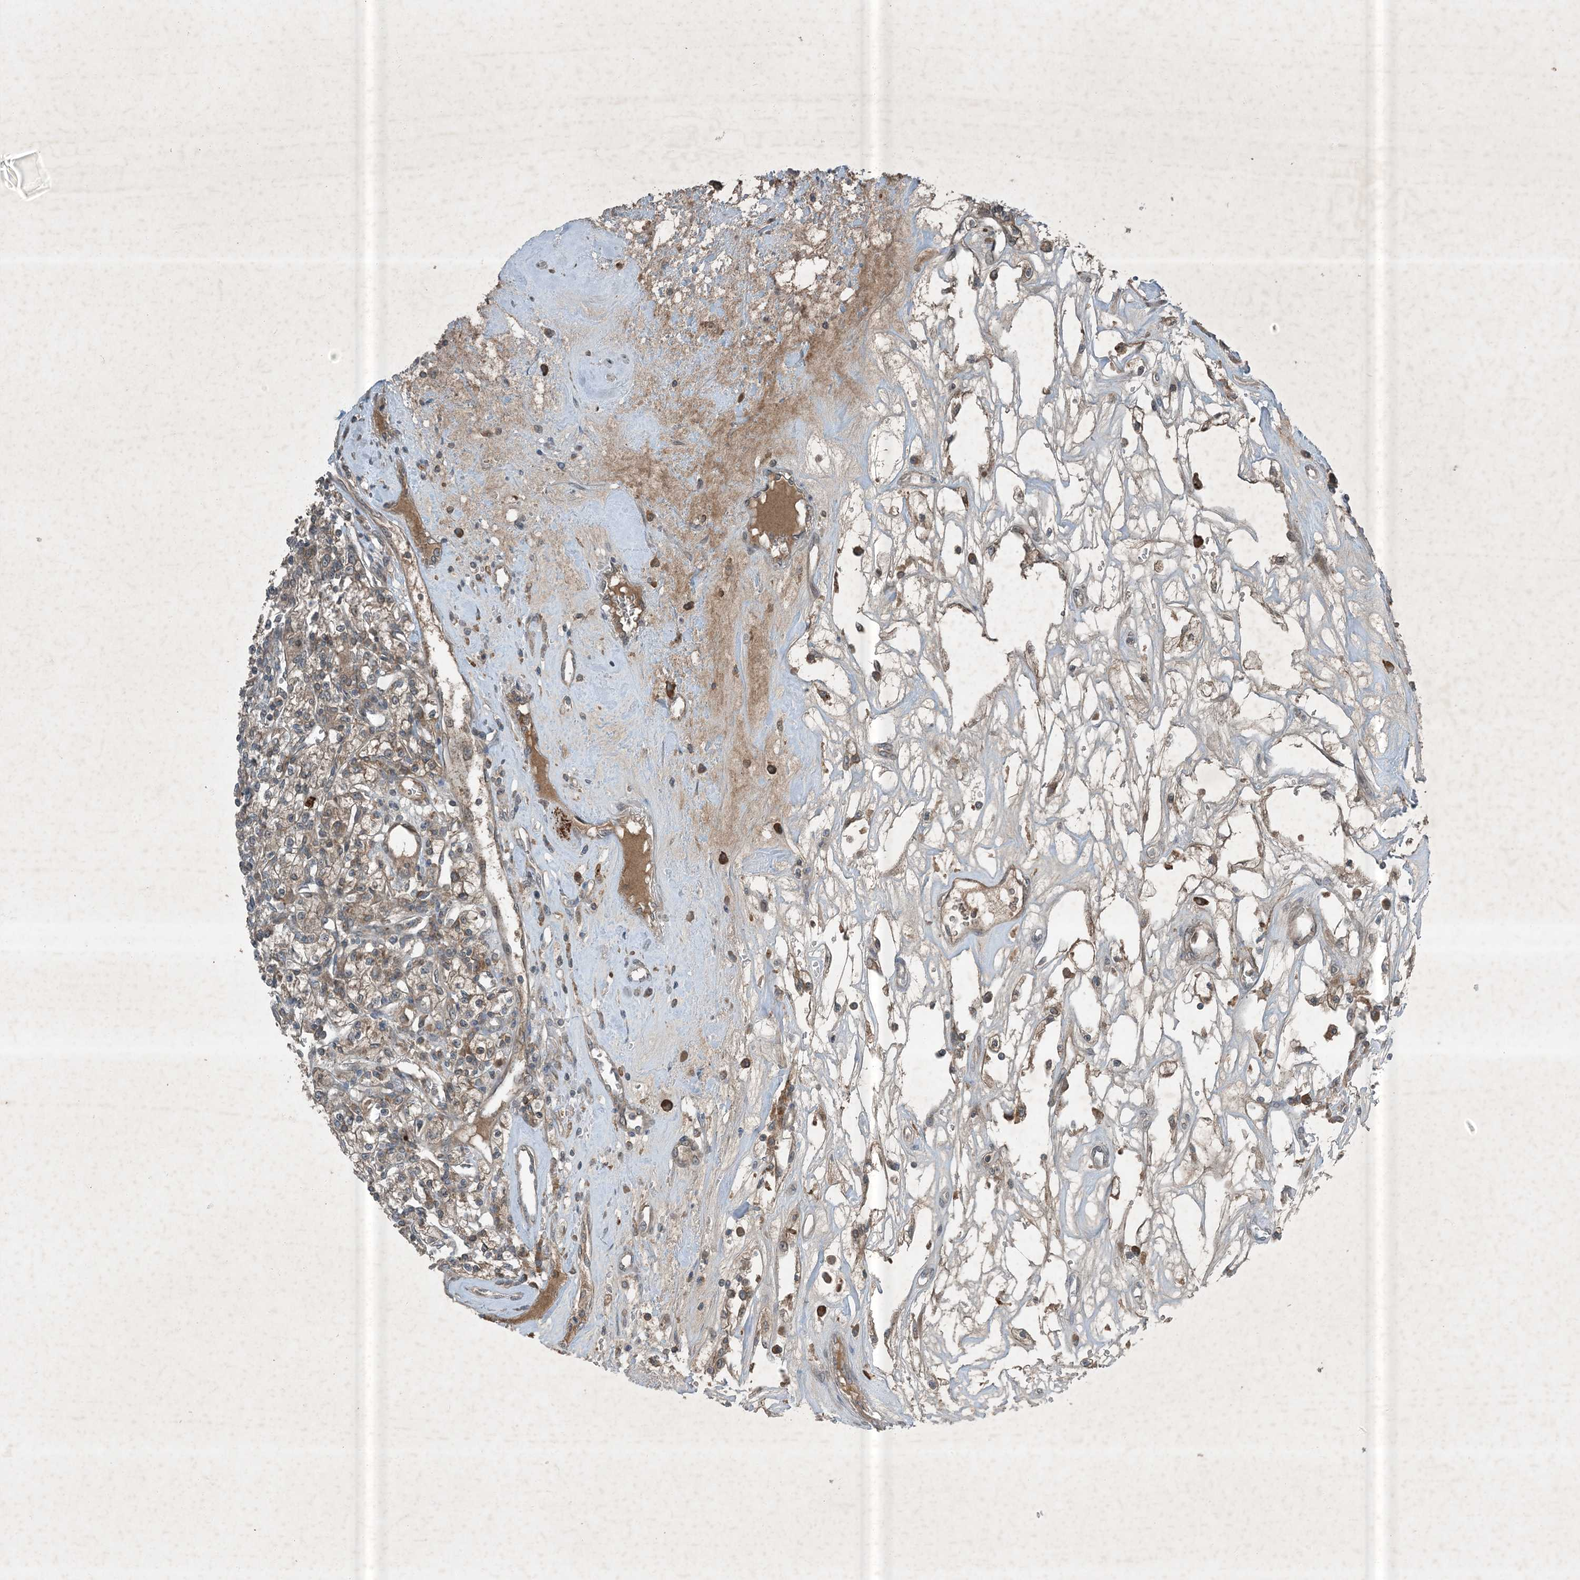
{"staining": {"intensity": "weak", "quantity": "25%-75%", "location": "cytoplasmic/membranous"}, "tissue": "renal cancer", "cell_type": "Tumor cells", "image_type": "cancer", "snomed": [{"axis": "morphology", "description": "Adenocarcinoma, NOS"}, {"axis": "topography", "description": "Kidney"}], "caption": "This image reveals IHC staining of human renal cancer (adenocarcinoma), with low weak cytoplasmic/membranous expression in about 25%-75% of tumor cells.", "gene": "MDN1", "patient": {"sex": "female", "age": 59}}